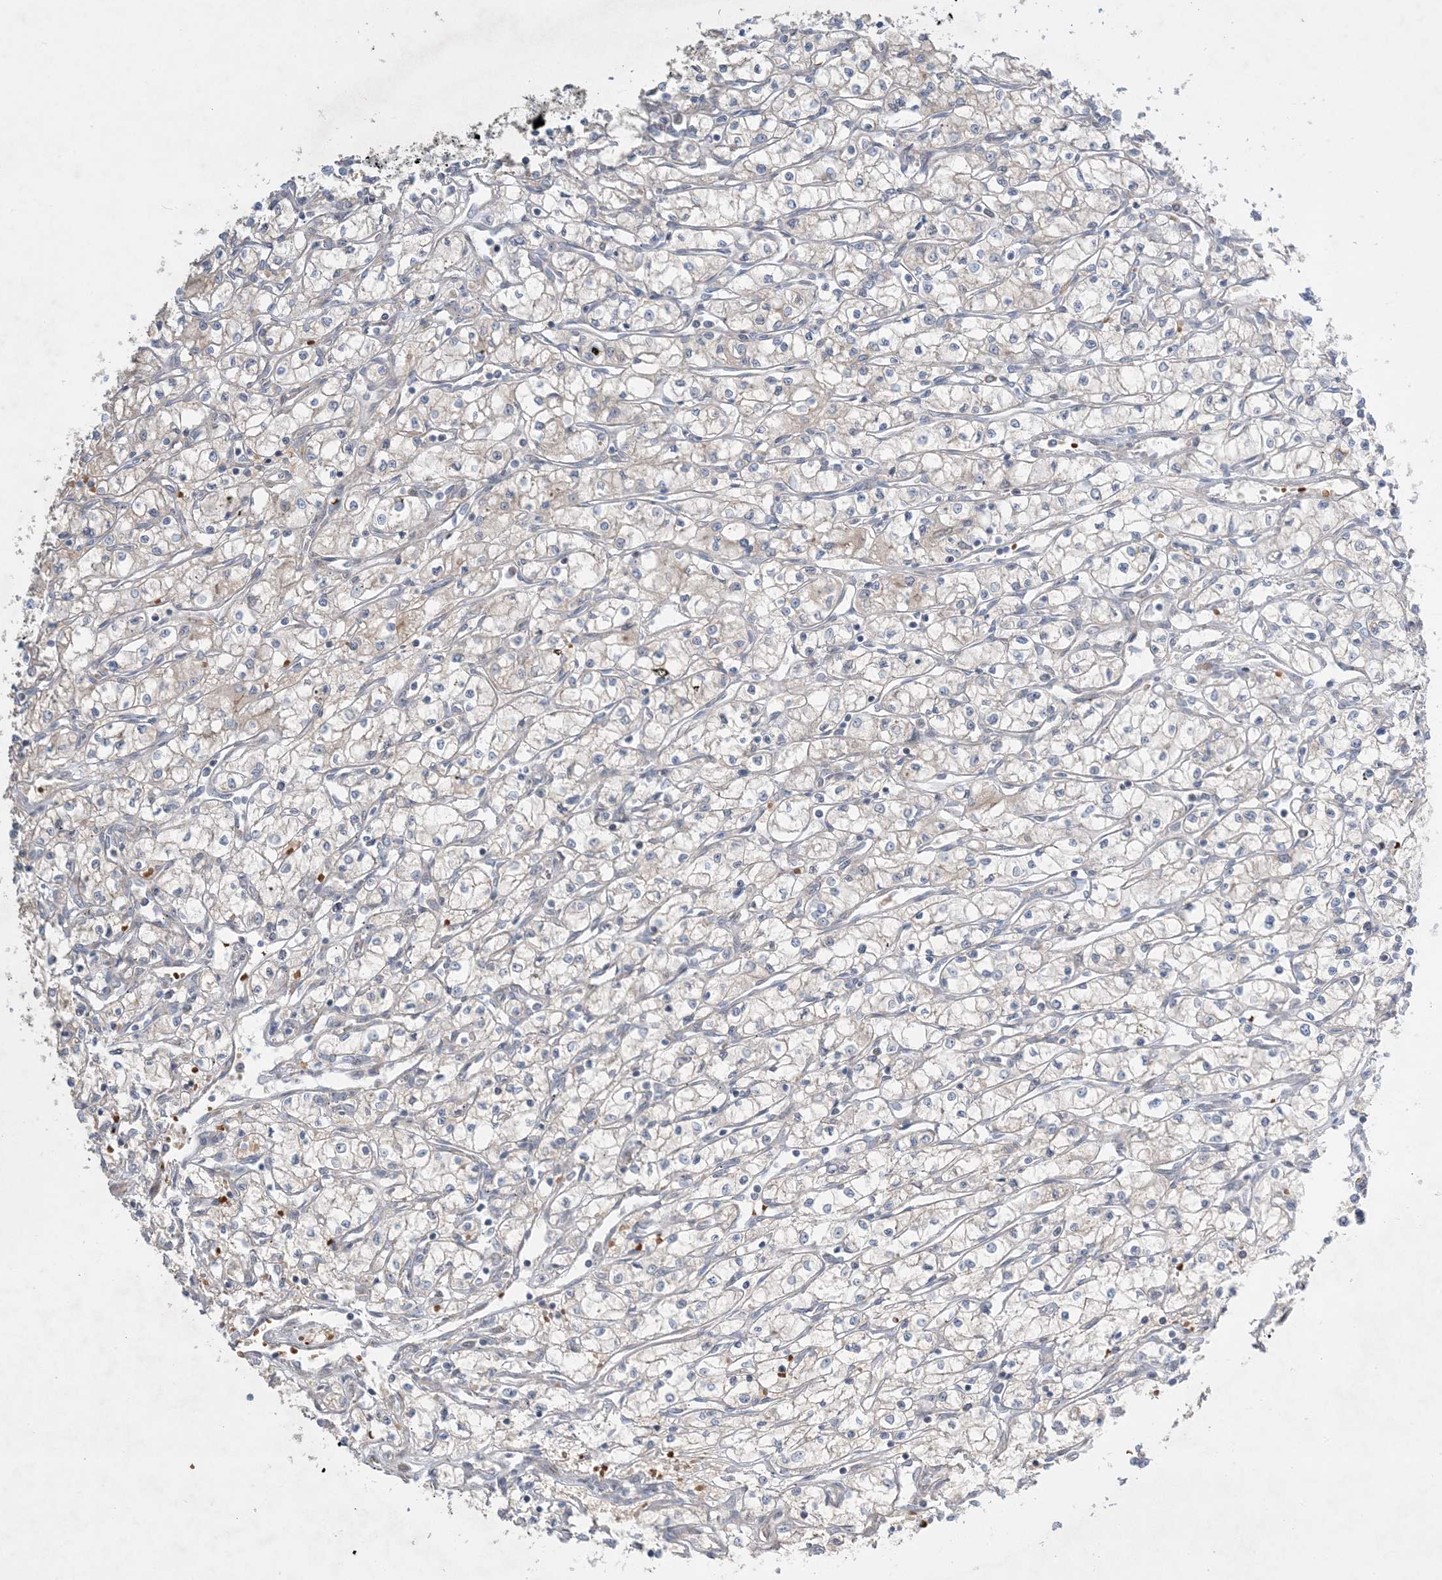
{"staining": {"intensity": "negative", "quantity": "none", "location": "none"}, "tissue": "renal cancer", "cell_type": "Tumor cells", "image_type": "cancer", "snomed": [{"axis": "morphology", "description": "Adenocarcinoma, NOS"}, {"axis": "topography", "description": "Kidney"}], "caption": "Tumor cells show no significant expression in adenocarcinoma (renal).", "gene": "MMGT1", "patient": {"sex": "male", "age": 59}}